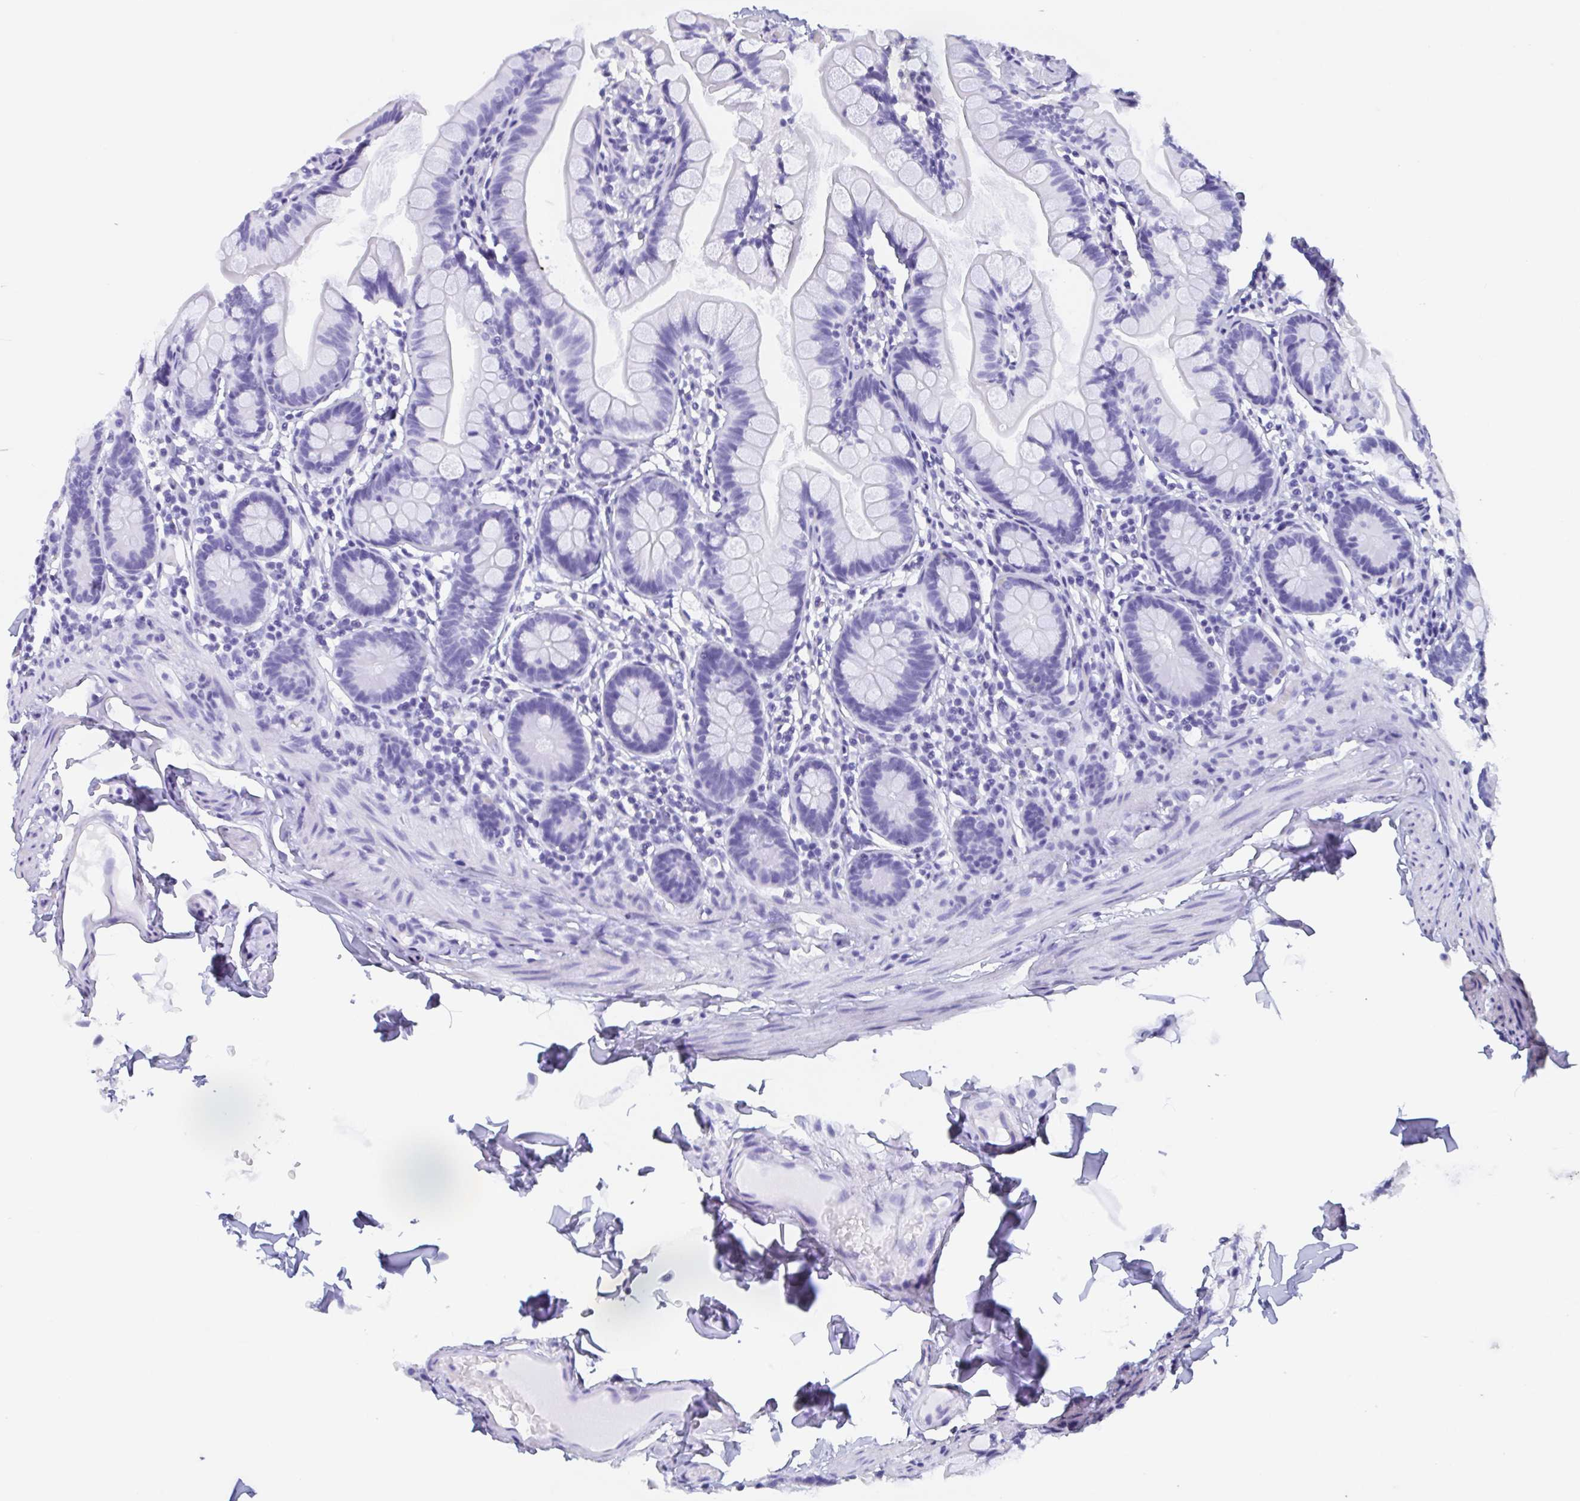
{"staining": {"intensity": "negative", "quantity": "none", "location": "none"}, "tissue": "small intestine", "cell_type": "Glandular cells", "image_type": "normal", "snomed": [{"axis": "morphology", "description": "Normal tissue, NOS"}, {"axis": "topography", "description": "Small intestine"}], "caption": "This is an immunohistochemistry (IHC) image of benign human small intestine. There is no staining in glandular cells.", "gene": "AGFG2", "patient": {"sex": "male", "age": 70}}